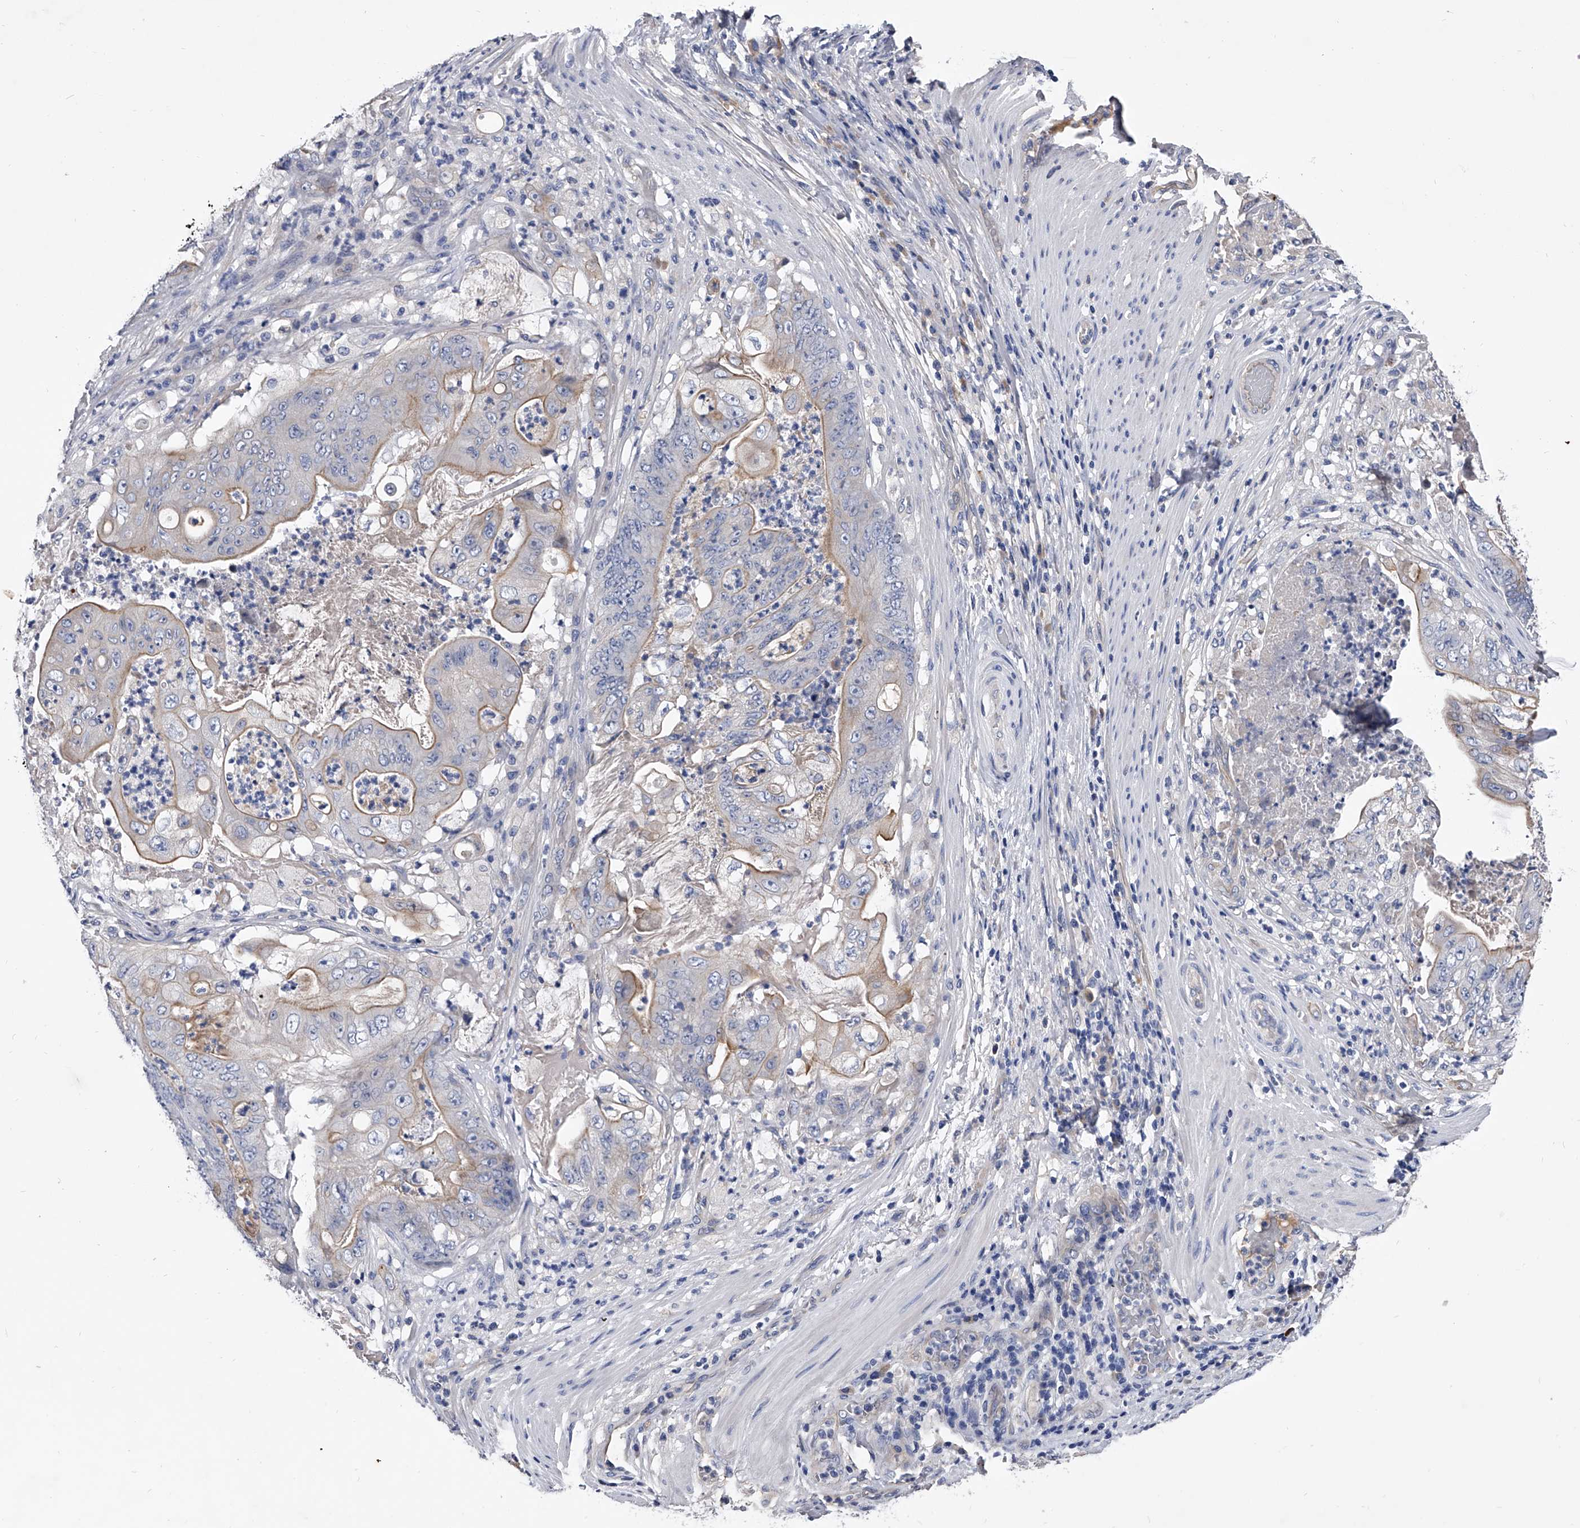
{"staining": {"intensity": "weak", "quantity": "25%-75%", "location": "cytoplasmic/membranous"}, "tissue": "stomach cancer", "cell_type": "Tumor cells", "image_type": "cancer", "snomed": [{"axis": "morphology", "description": "Adenocarcinoma, NOS"}, {"axis": "topography", "description": "Stomach"}], "caption": "Tumor cells exhibit weak cytoplasmic/membranous positivity in approximately 25%-75% of cells in stomach adenocarcinoma.", "gene": "EFCAB7", "patient": {"sex": "female", "age": 73}}